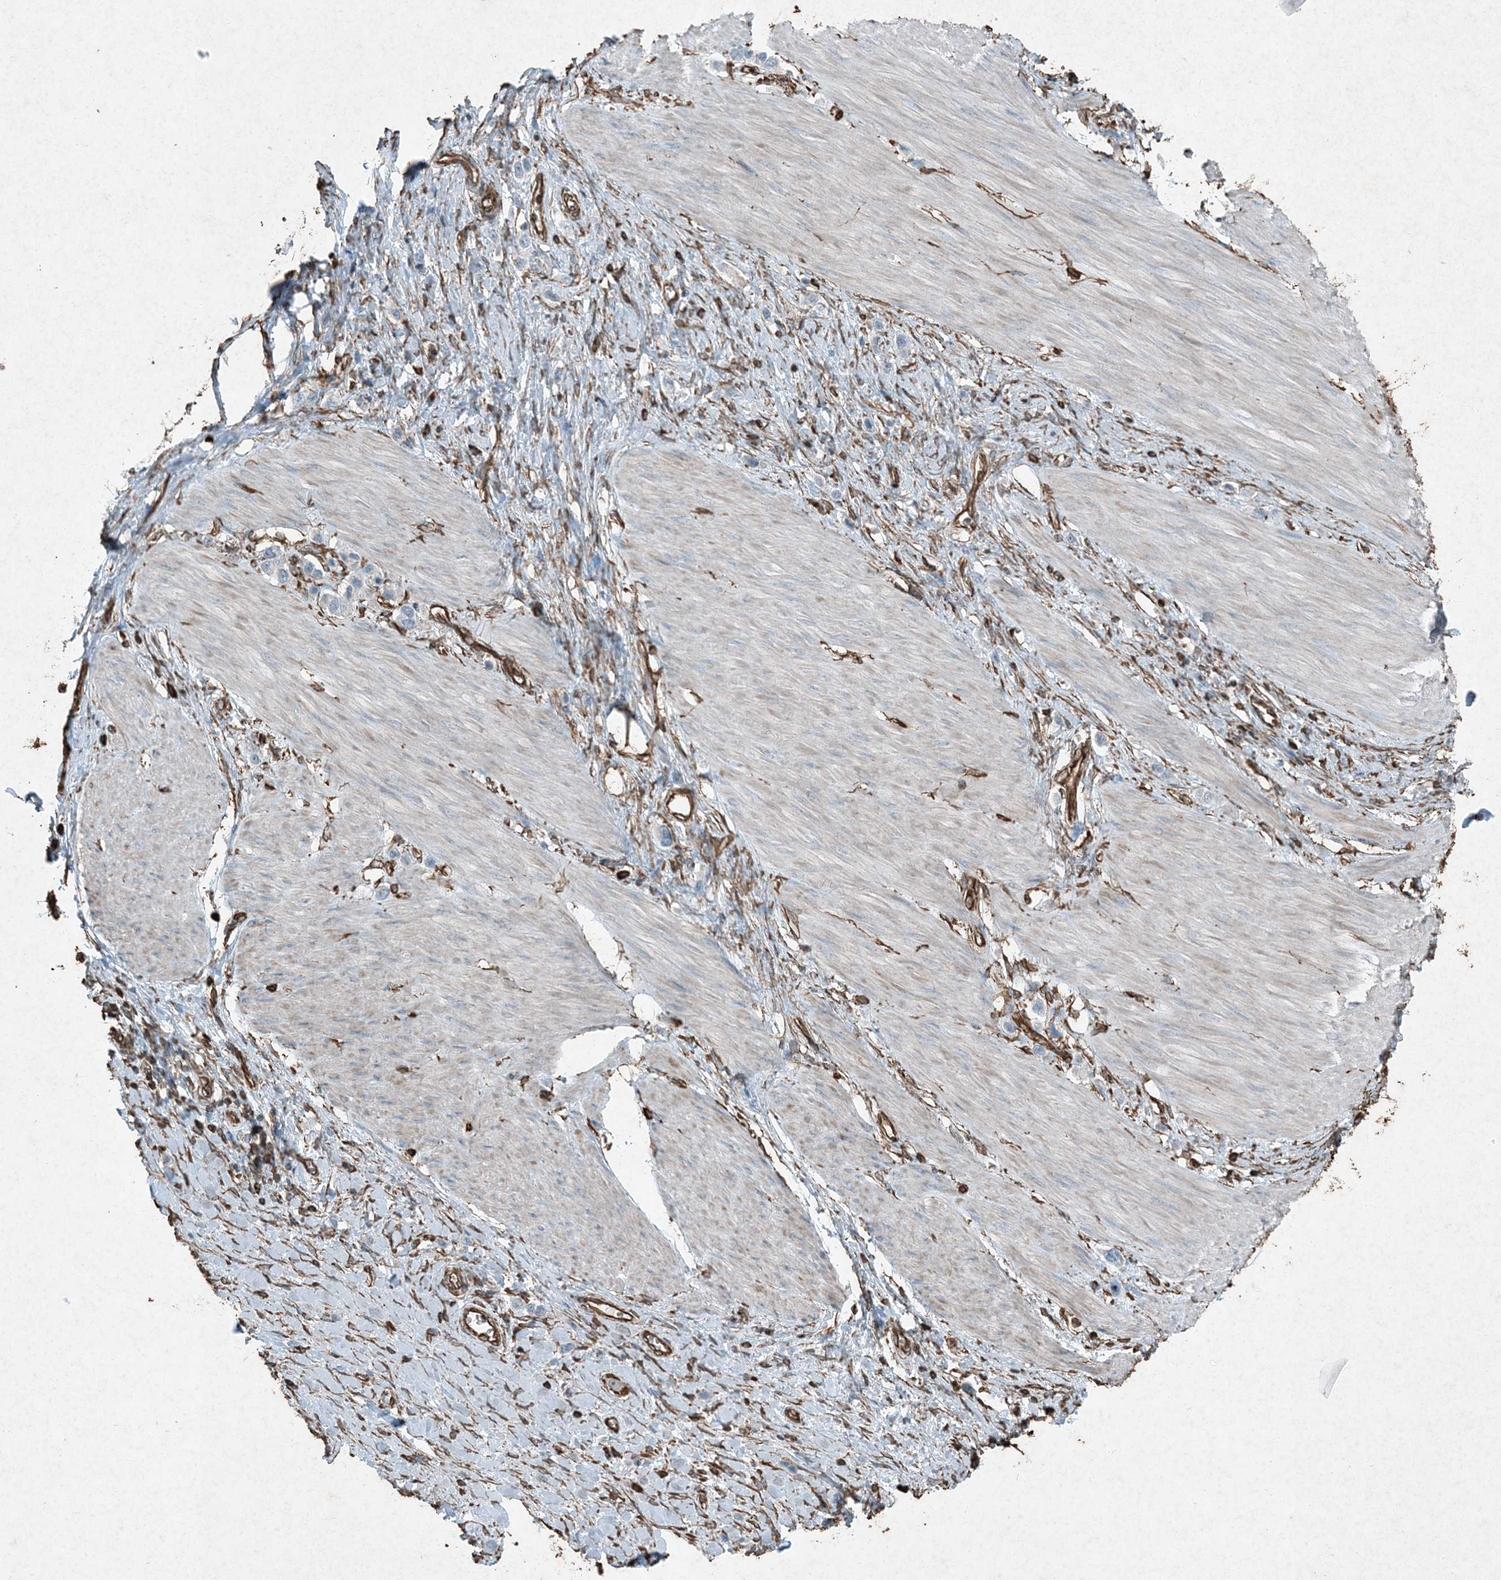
{"staining": {"intensity": "negative", "quantity": "none", "location": "none"}, "tissue": "stomach cancer", "cell_type": "Tumor cells", "image_type": "cancer", "snomed": [{"axis": "morphology", "description": "Adenocarcinoma, NOS"}, {"axis": "topography", "description": "Stomach"}], "caption": "Adenocarcinoma (stomach) was stained to show a protein in brown. There is no significant expression in tumor cells.", "gene": "RYK", "patient": {"sex": "female", "age": 65}}